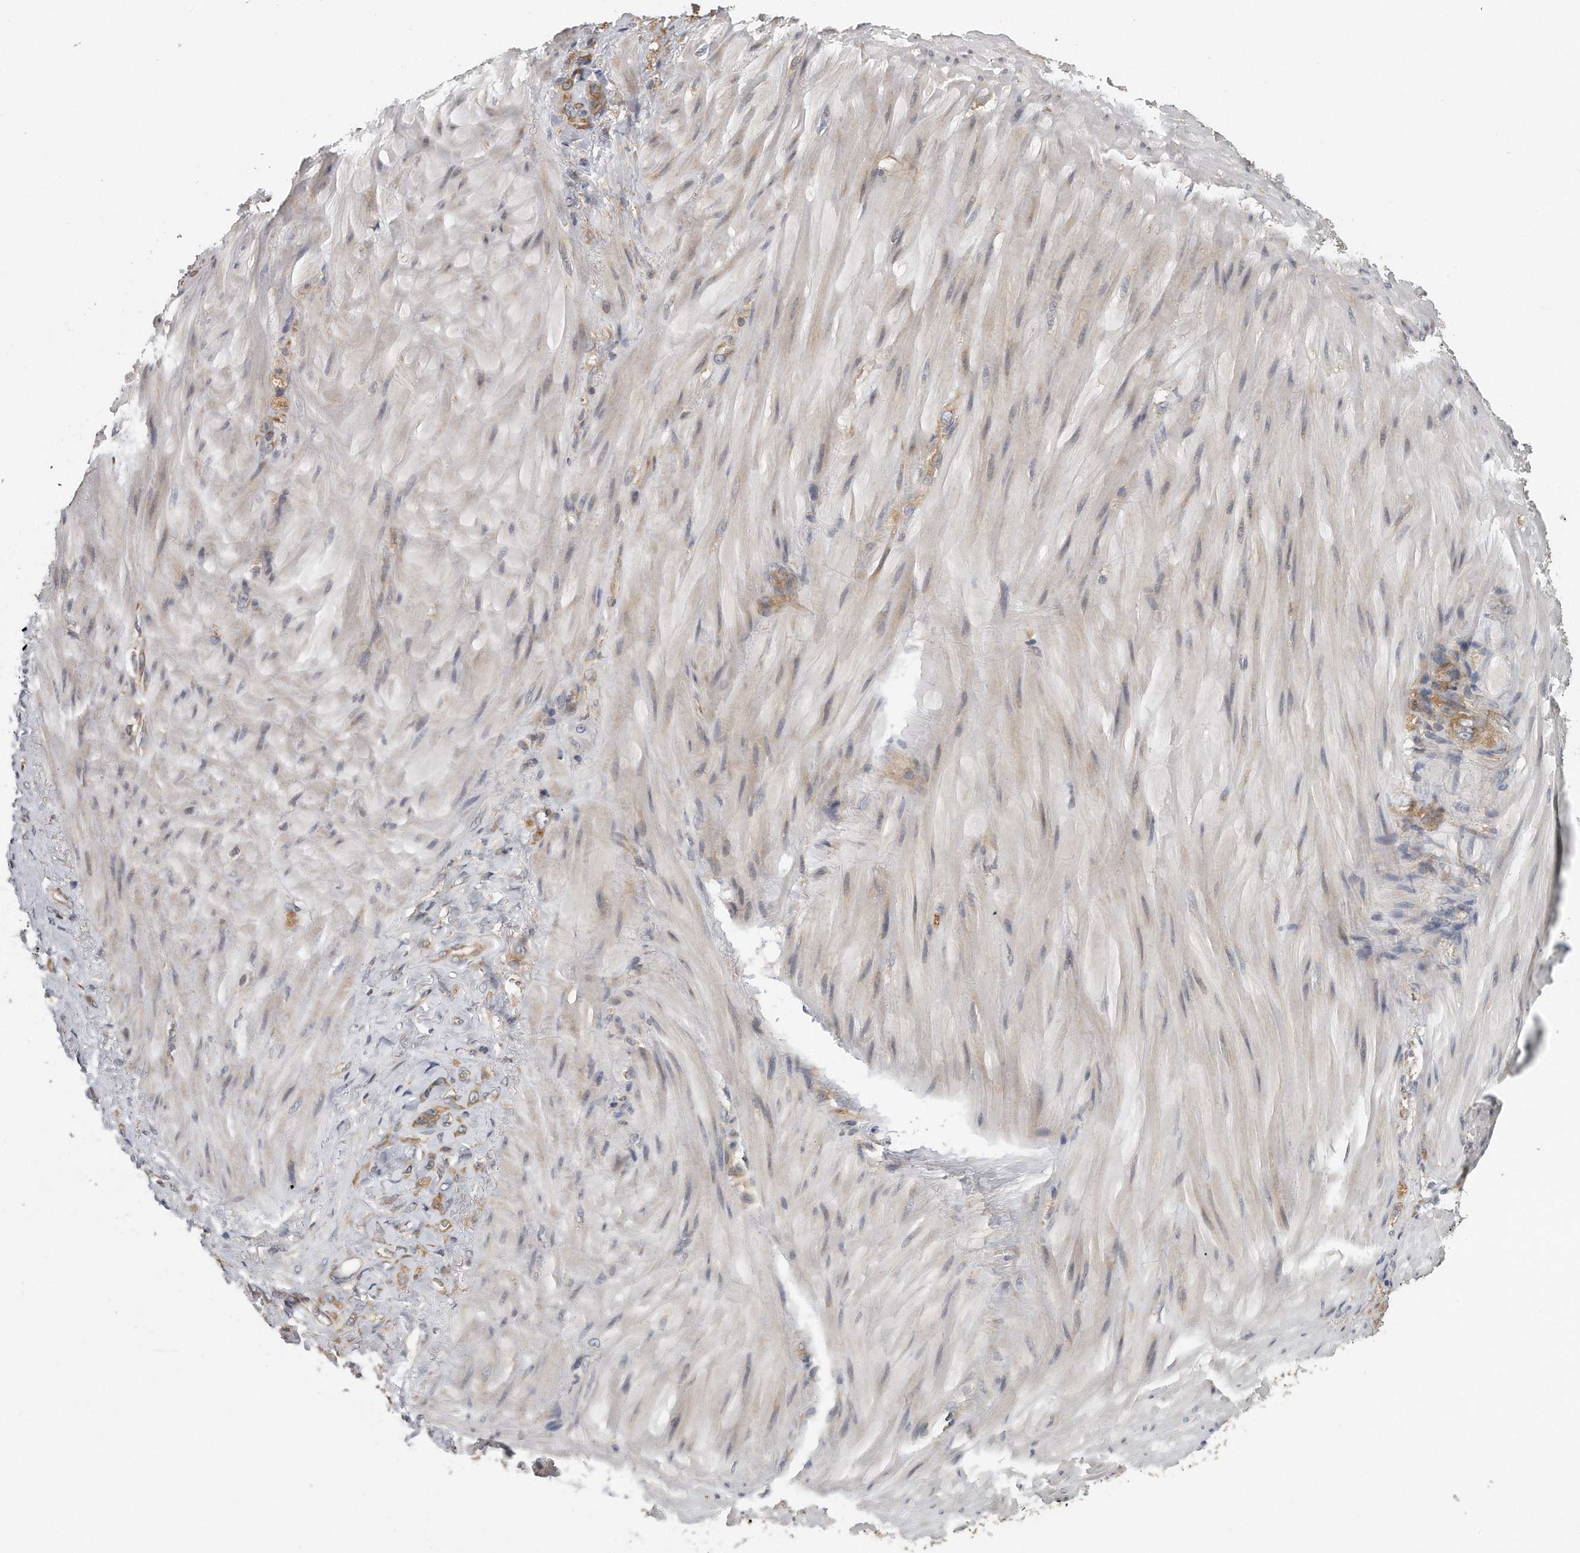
{"staining": {"intensity": "moderate", "quantity": ">75%", "location": "cytoplasmic/membranous"}, "tissue": "stomach cancer", "cell_type": "Tumor cells", "image_type": "cancer", "snomed": [{"axis": "morphology", "description": "Normal tissue, NOS"}, {"axis": "morphology", "description": "Adenocarcinoma, NOS"}, {"axis": "topography", "description": "Stomach"}], "caption": "Stomach cancer stained for a protein shows moderate cytoplasmic/membranous positivity in tumor cells.", "gene": "EIF3I", "patient": {"sex": "male", "age": 82}}